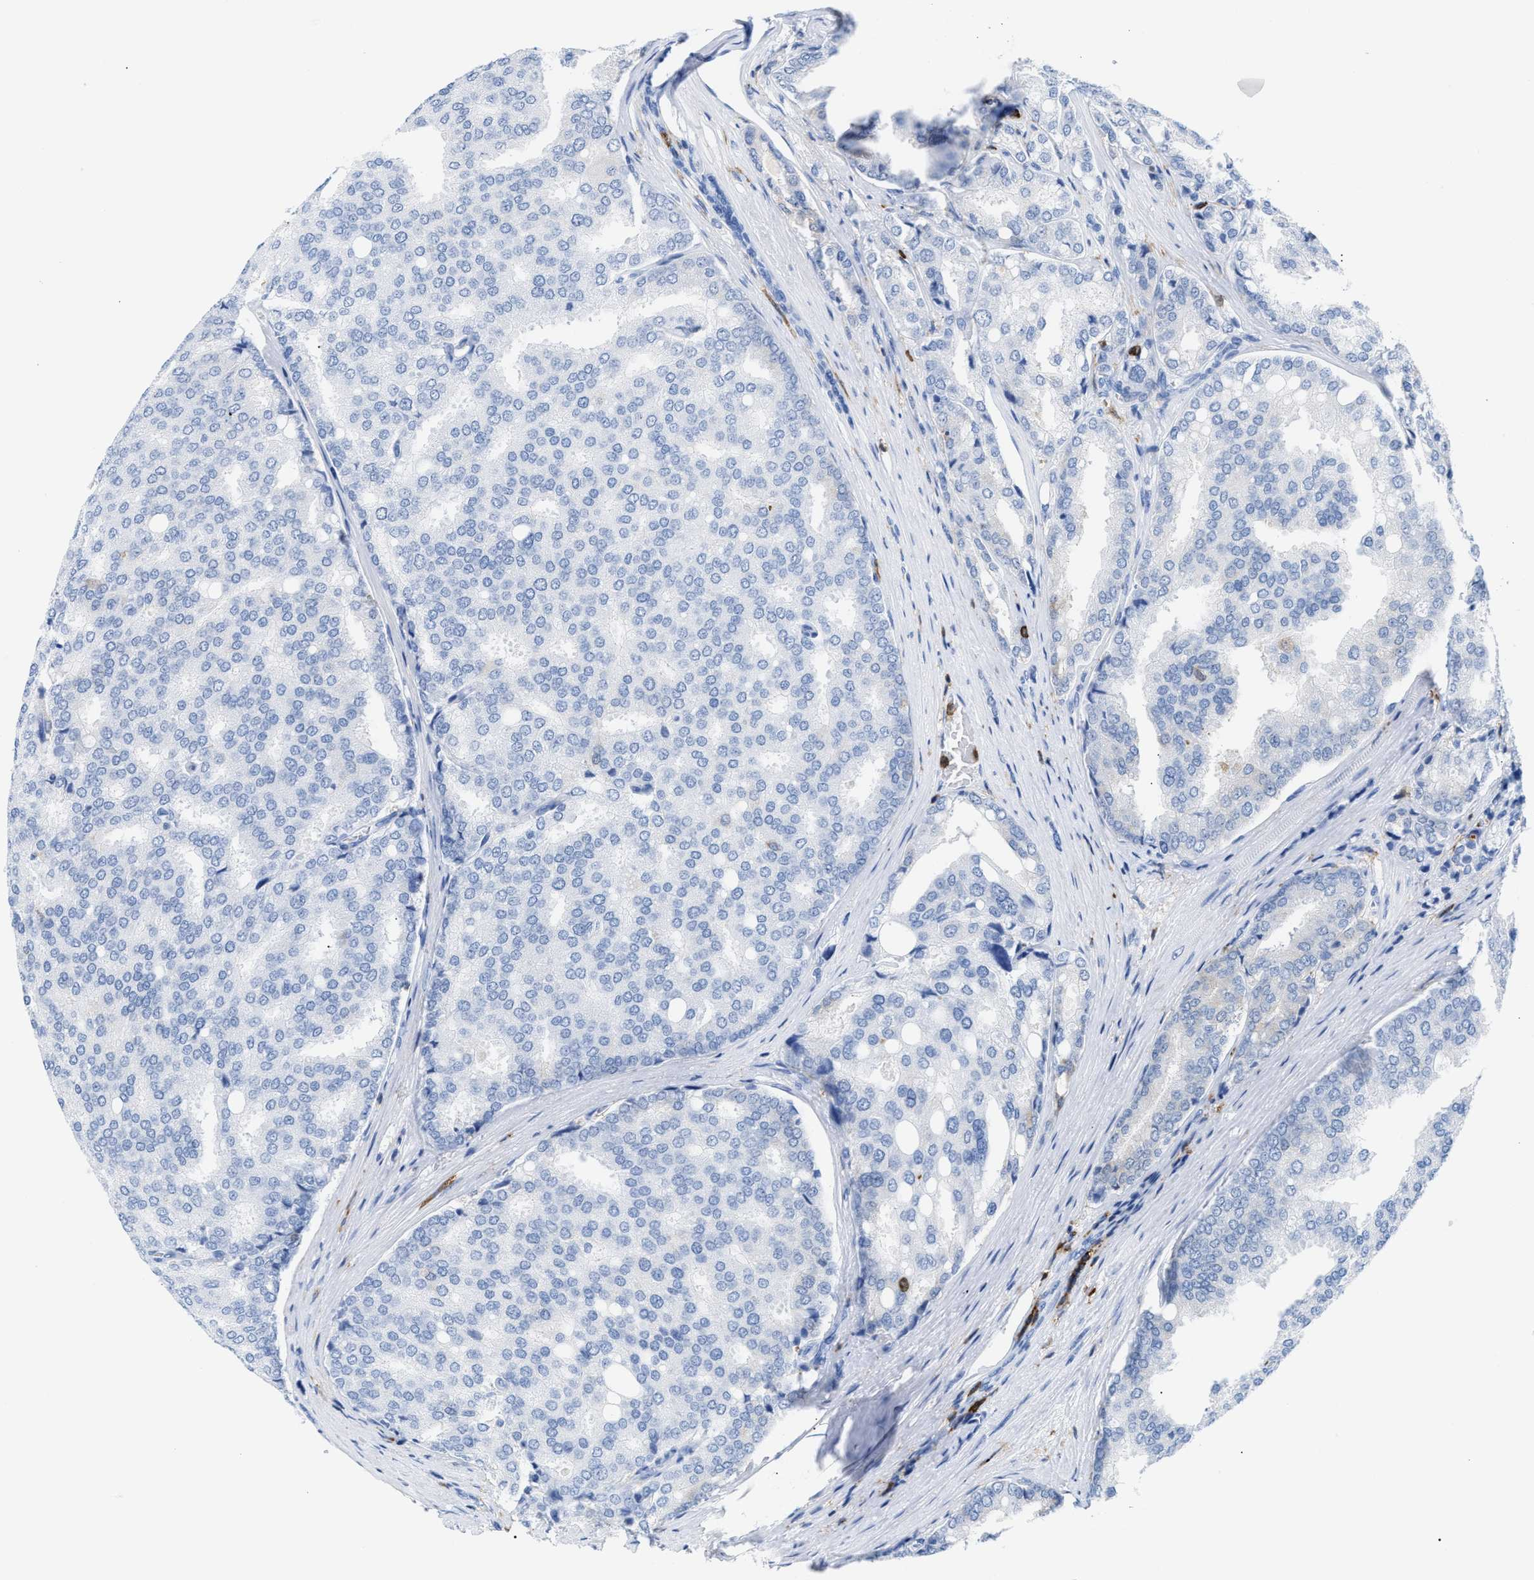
{"staining": {"intensity": "negative", "quantity": "none", "location": "none"}, "tissue": "prostate cancer", "cell_type": "Tumor cells", "image_type": "cancer", "snomed": [{"axis": "morphology", "description": "Adenocarcinoma, High grade"}, {"axis": "topography", "description": "Prostate"}], "caption": "Tumor cells show no significant protein staining in prostate cancer (adenocarcinoma (high-grade)).", "gene": "LCP1", "patient": {"sex": "male", "age": 50}}